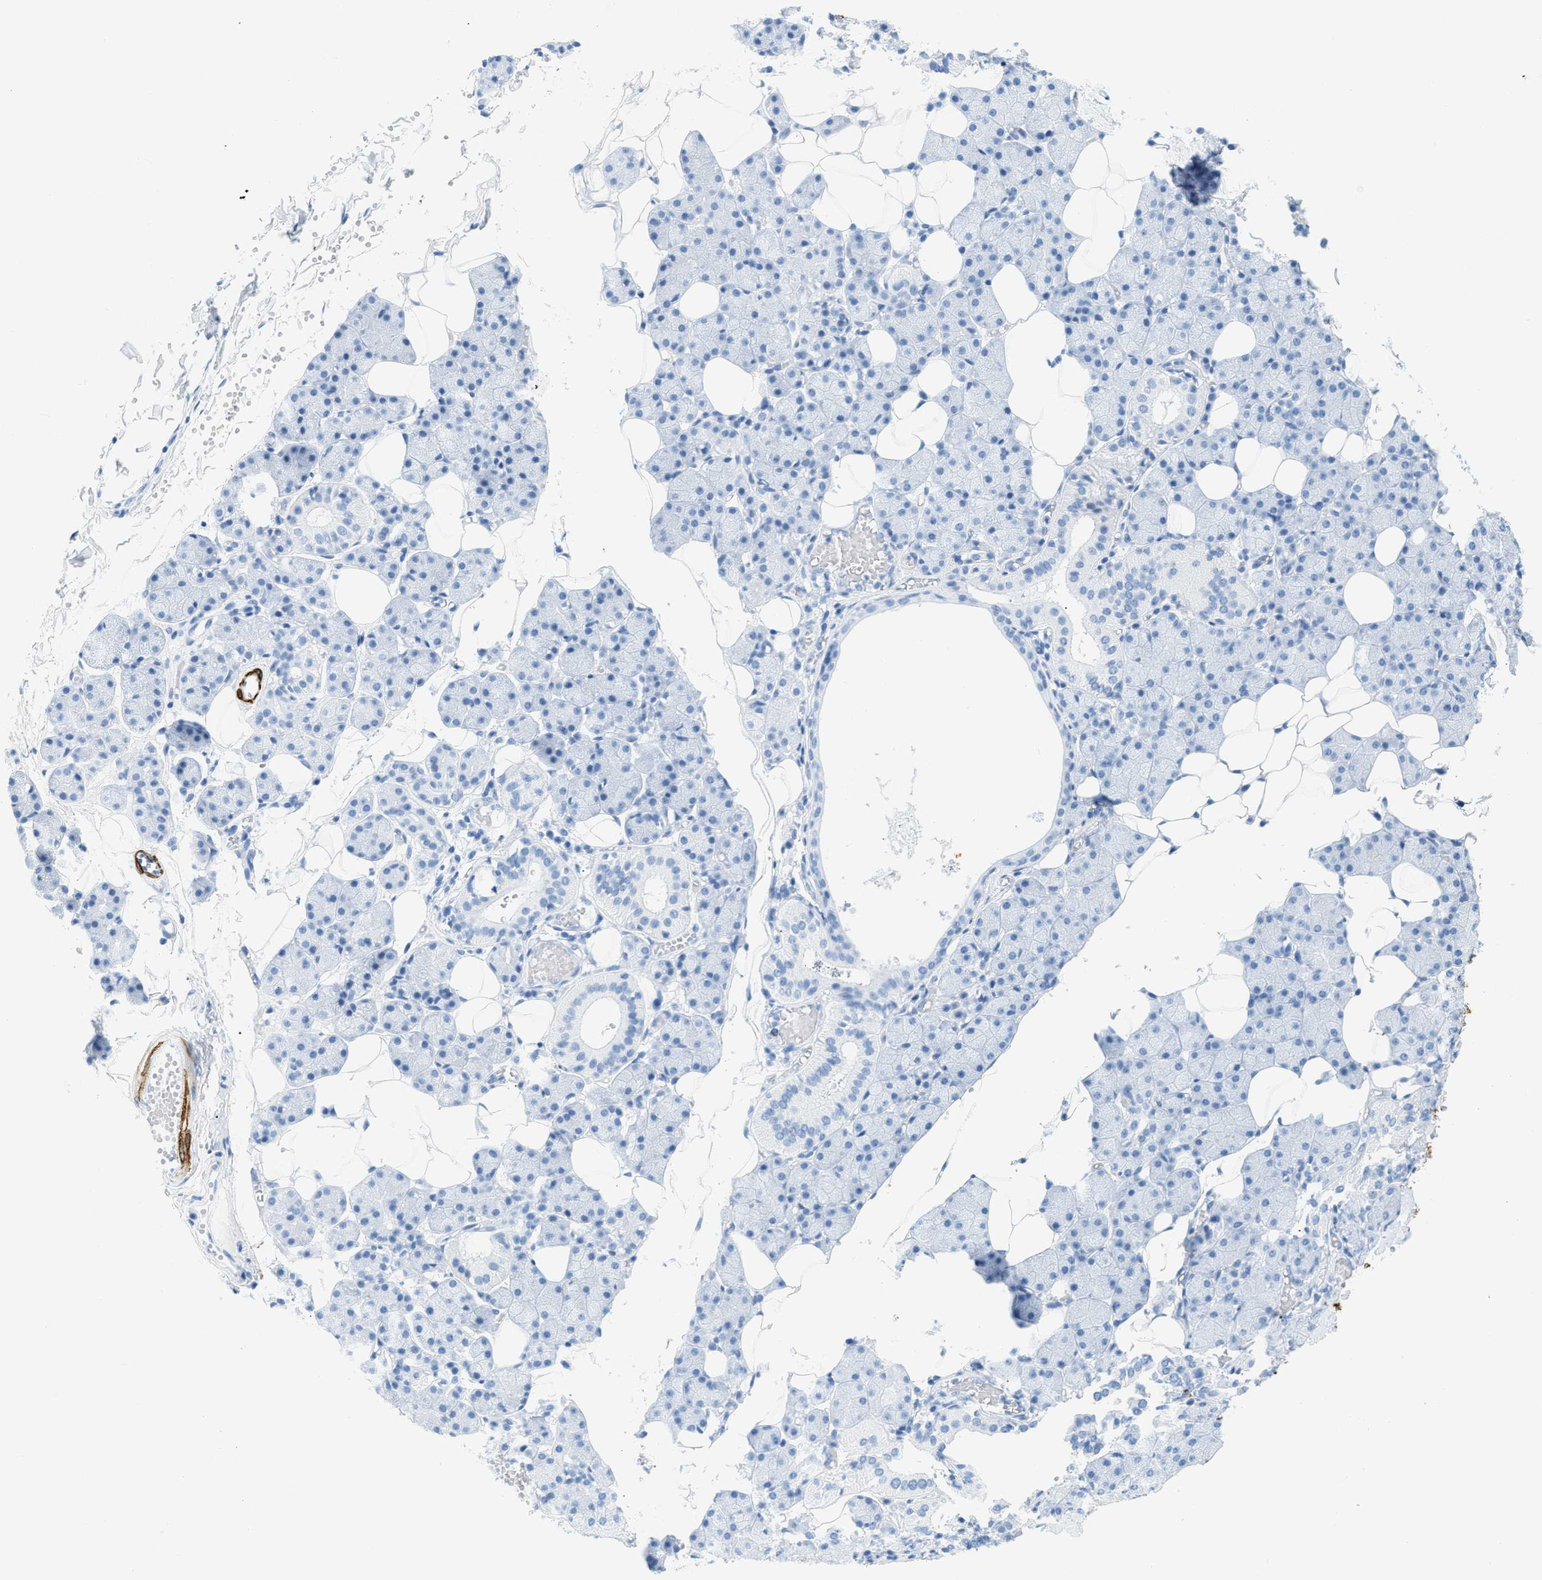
{"staining": {"intensity": "negative", "quantity": "none", "location": "none"}, "tissue": "salivary gland", "cell_type": "Glandular cells", "image_type": "normal", "snomed": [{"axis": "morphology", "description": "Normal tissue, NOS"}, {"axis": "topography", "description": "Salivary gland"}], "caption": "Unremarkable salivary gland was stained to show a protein in brown. There is no significant expression in glandular cells. (Immunohistochemistry (ihc), brightfield microscopy, high magnification).", "gene": "DES", "patient": {"sex": "female", "age": 33}}